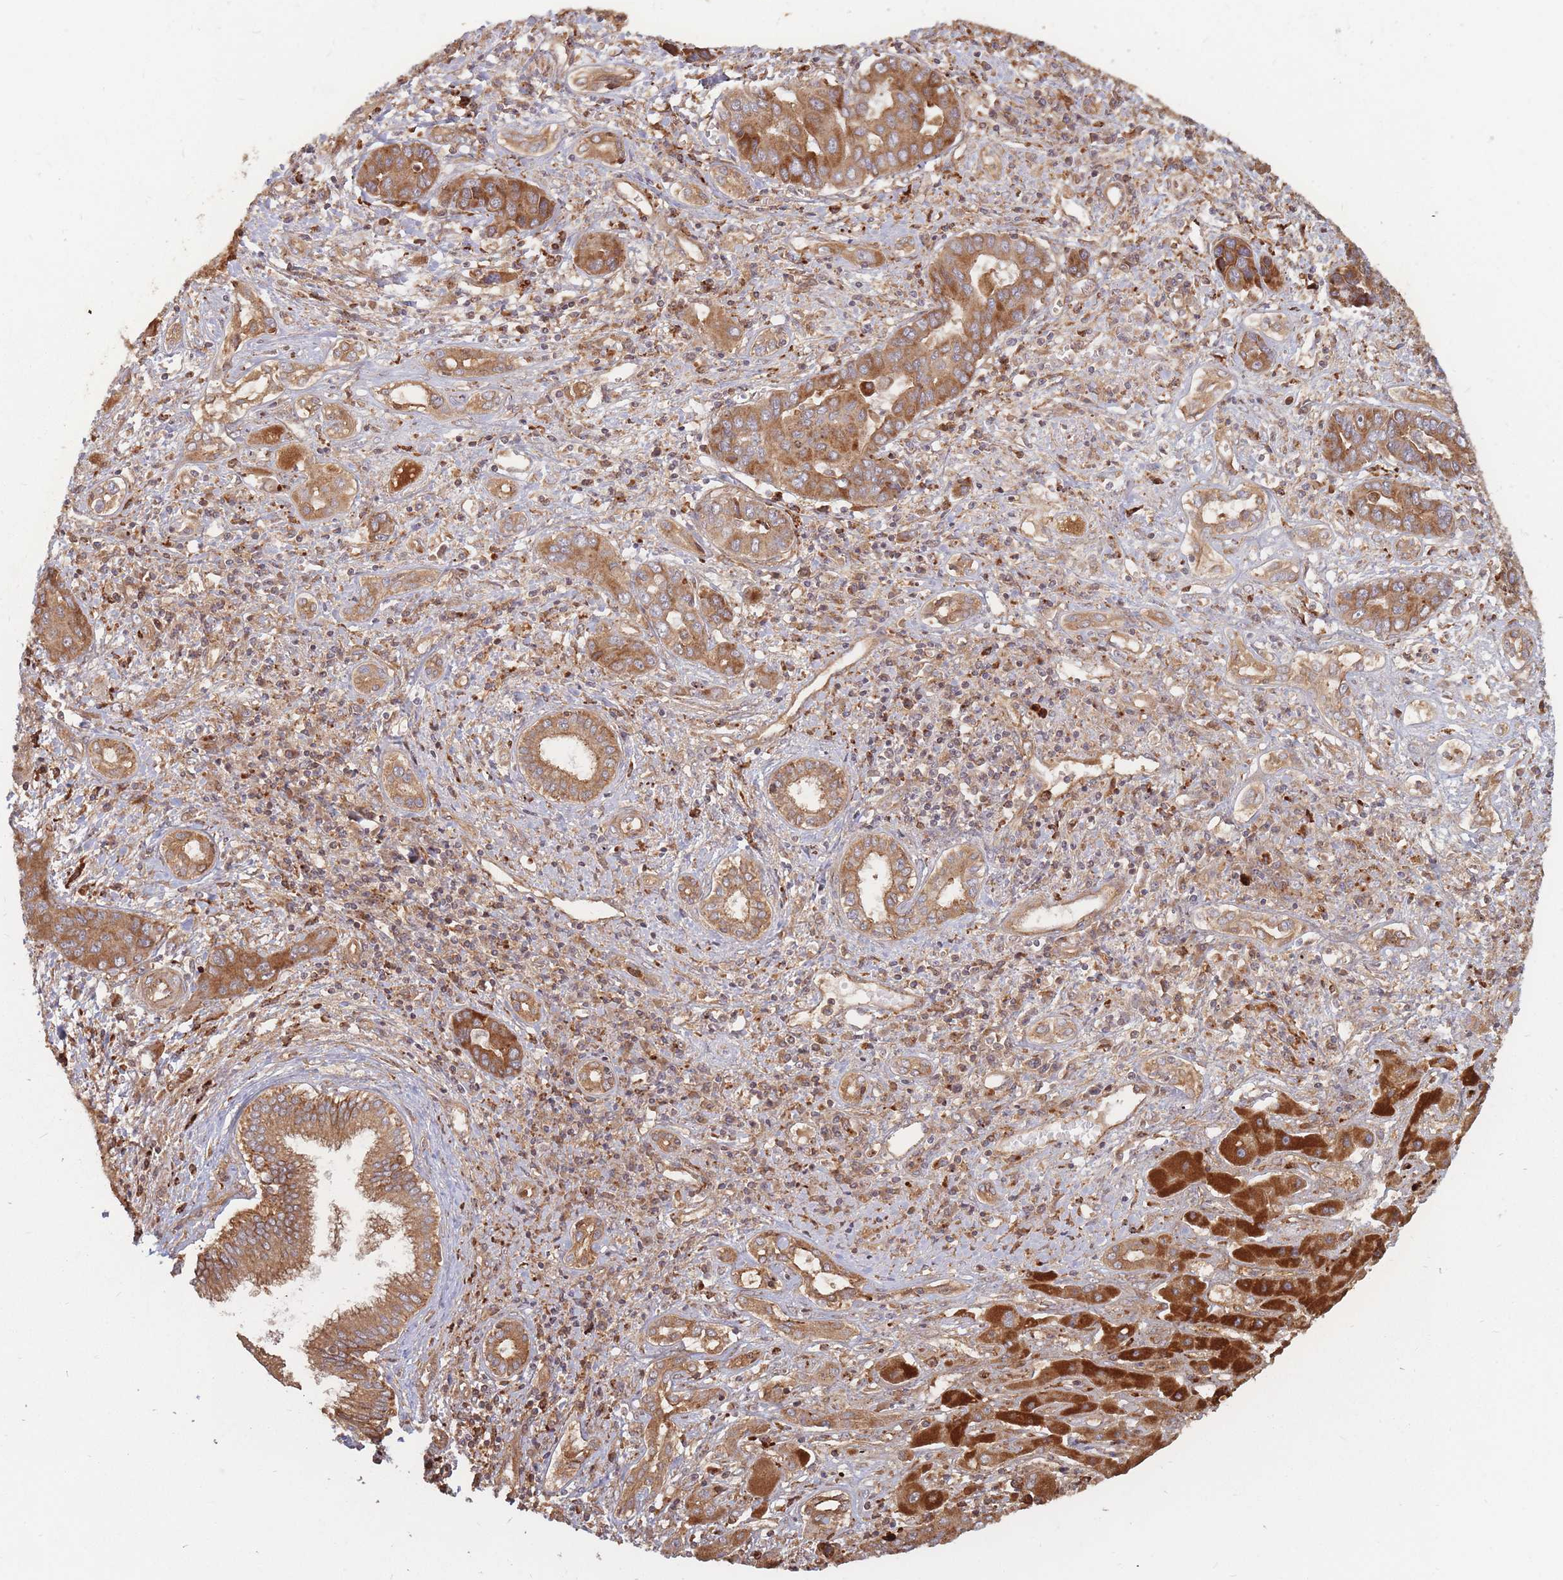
{"staining": {"intensity": "moderate", "quantity": ">75%", "location": "cytoplasmic/membranous"}, "tissue": "liver cancer", "cell_type": "Tumor cells", "image_type": "cancer", "snomed": [{"axis": "morphology", "description": "Cholangiocarcinoma"}, {"axis": "topography", "description": "Liver"}], "caption": "Liver cancer (cholangiocarcinoma) stained for a protein (brown) shows moderate cytoplasmic/membranous positive expression in about >75% of tumor cells.", "gene": "RASSF2", "patient": {"sex": "male", "age": 67}}